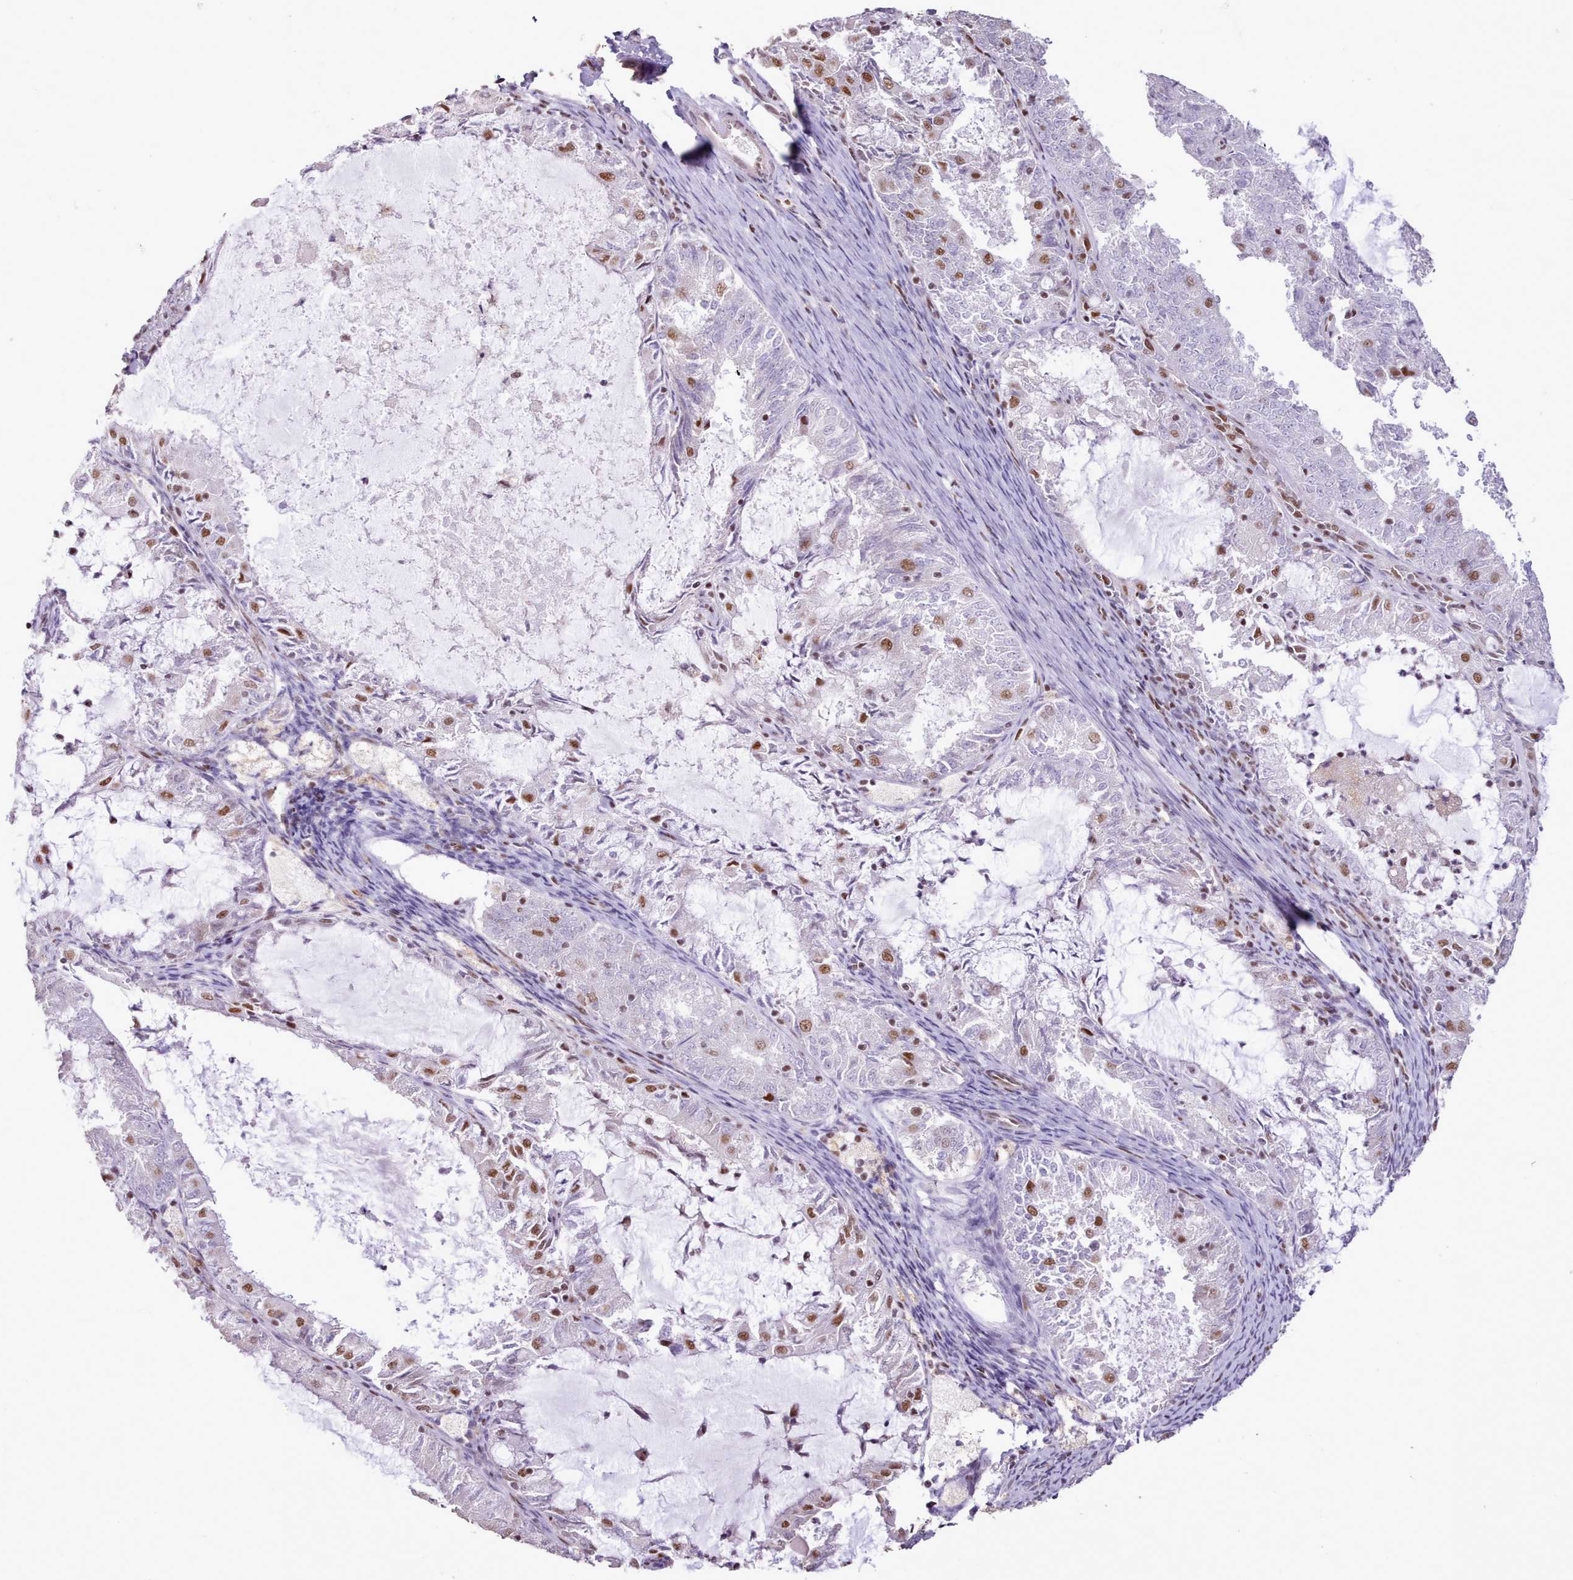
{"staining": {"intensity": "strong", "quantity": "<25%", "location": "nuclear"}, "tissue": "endometrial cancer", "cell_type": "Tumor cells", "image_type": "cancer", "snomed": [{"axis": "morphology", "description": "Adenocarcinoma, NOS"}, {"axis": "topography", "description": "Endometrium"}], "caption": "Immunohistochemical staining of human adenocarcinoma (endometrial) reveals strong nuclear protein positivity in about <25% of tumor cells. (DAB (3,3'-diaminobenzidine) IHC, brown staining for protein, blue staining for nuclei).", "gene": "TAF15", "patient": {"sex": "female", "age": 57}}